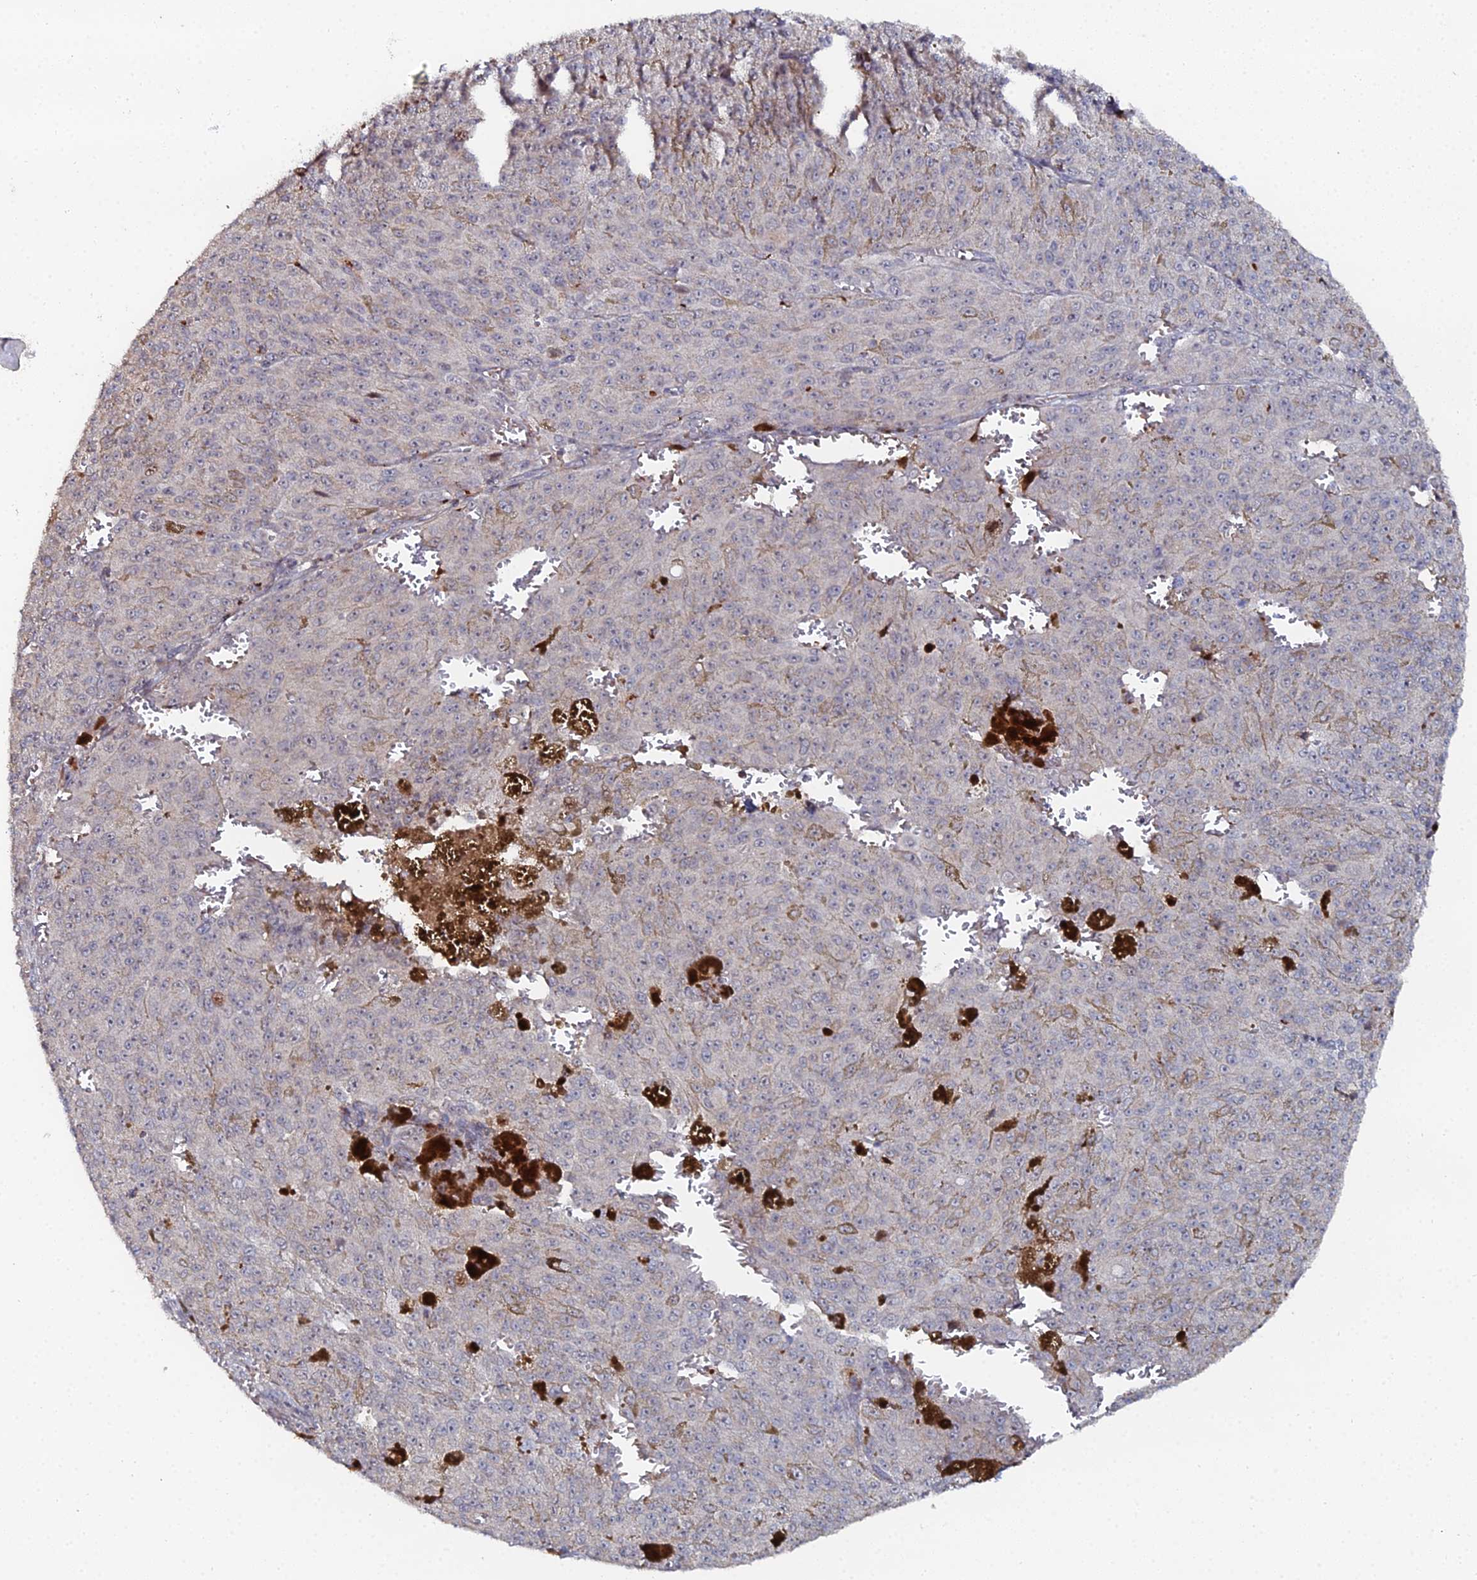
{"staining": {"intensity": "negative", "quantity": "none", "location": "none"}, "tissue": "melanoma", "cell_type": "Tumor cells", "image_type": "cancer", "snomed": [{"axis": "morphology", "description": "Malignant melanoma, NOS"}, {"axis": "topography", "description": "Skin"}], "caption": "Immunohistochemistry of human malignant melanoma shows no expression in tumor cells. Nuclei are stained in blue.", "gene": "SGMS1", "patient": {"sex": "female", "age": 52}}